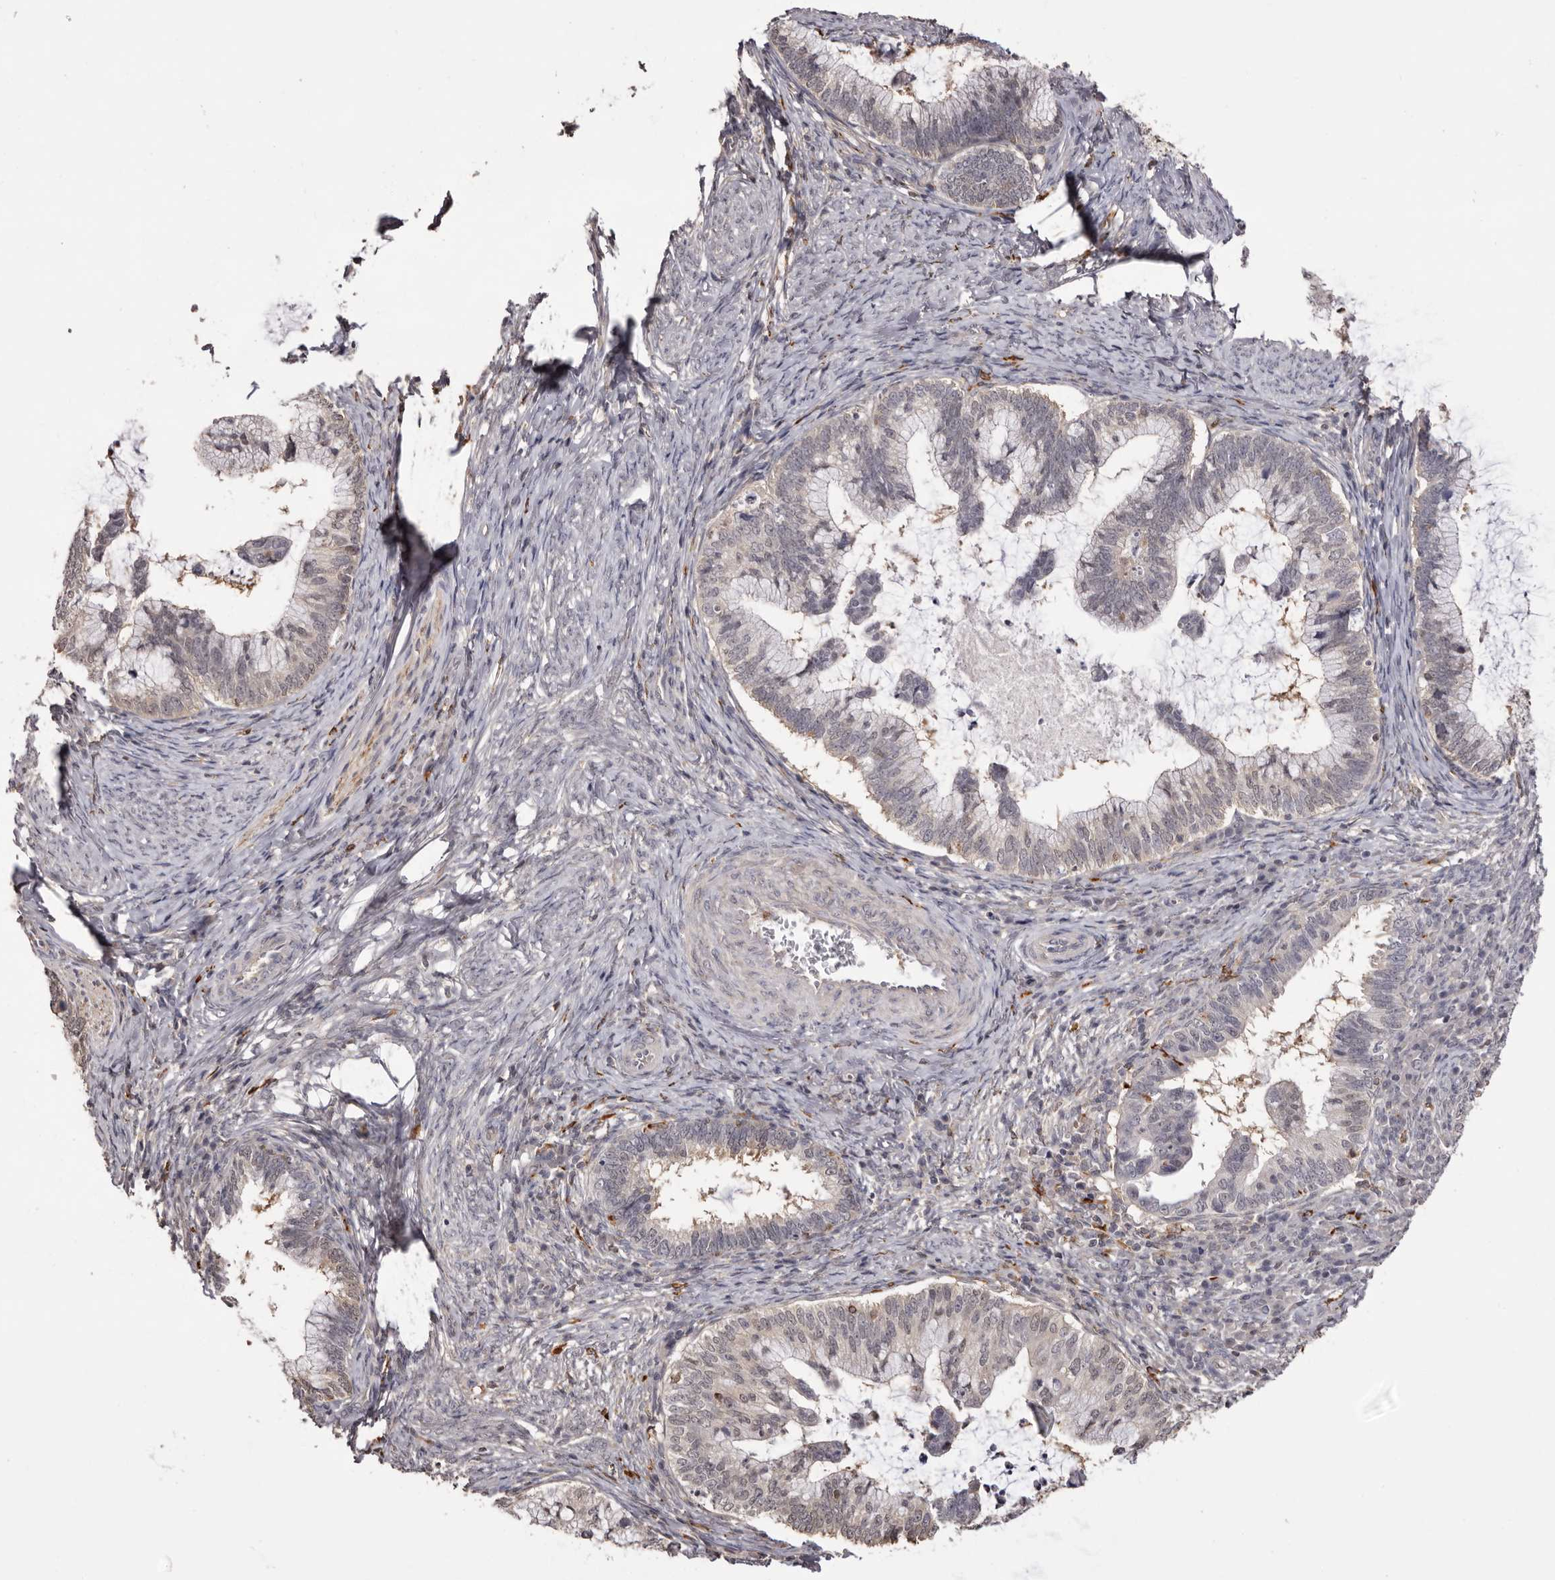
{"staining": {"intensity": "negative", "quantity": "none", "location": "none"}, "tissue": "cervical cancer", "cell_type": "Tumor cells", "image_type": "cancer", "snomed": [{"axis": "morphology", "description": "Adenocarcinoma, NOS"}, {"axis": "topography", "description": "Cervix"}], "caption": "The IHC micrograph has no significant positivity in tumor cells of adenocarcinoma (cervical) tissue.", "gene": "TNNI1", "patient": {"sex": "female", "age": 36}}